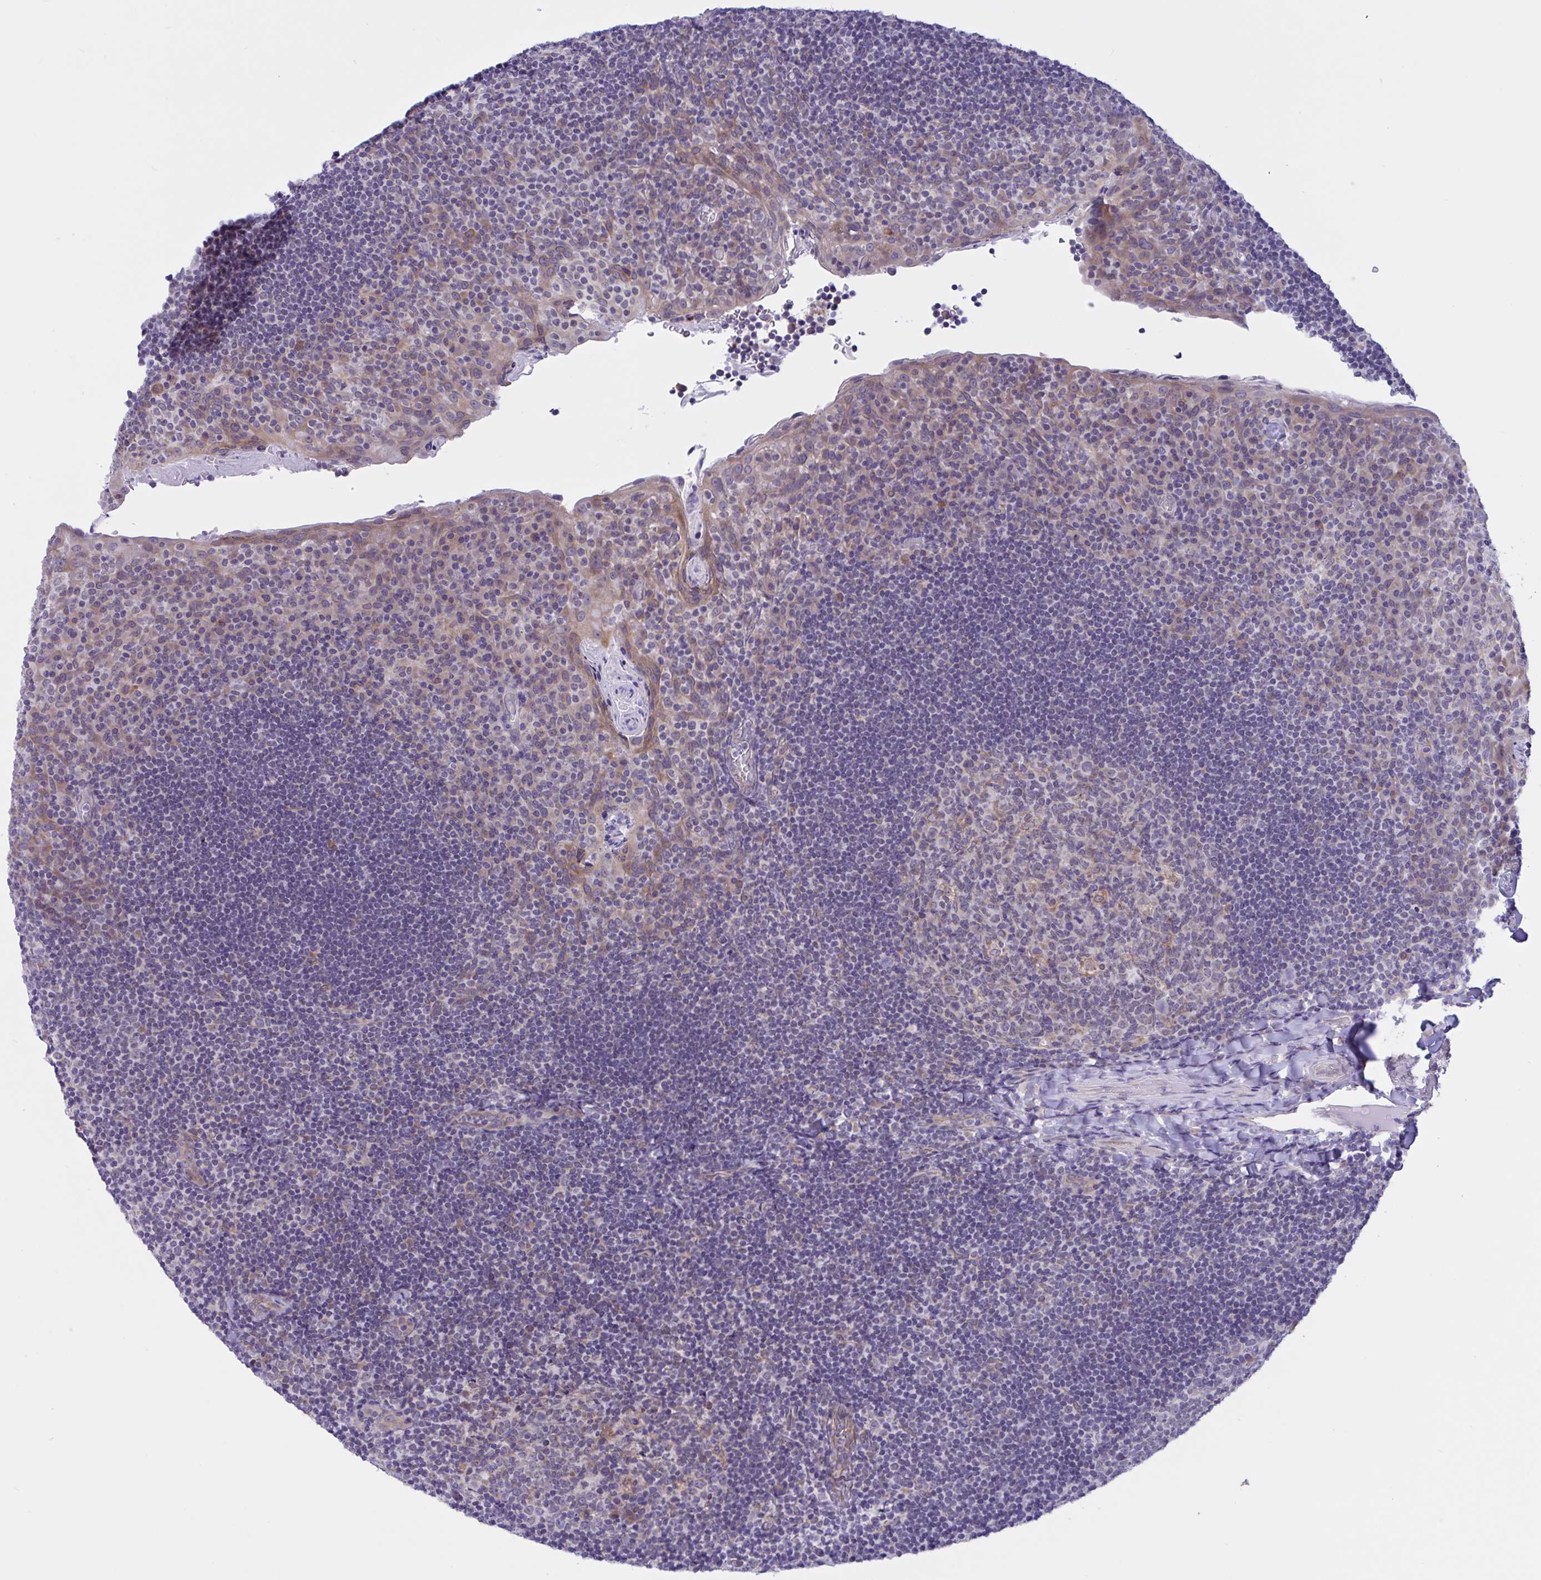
{"staining": {"intensity": "moderate", "quantity": "<25%", "location": "cytoplasmic/membranous"}, "tissue": "tonsil", "cell_type": "Germinal center cells", "image_type": "normal", "snomed": [{"axis": "morphology", "description": "Normal tissue, NOS"}, {"axis": "topography", "description": "Tonsil"}], "caption": "Brown immunohistochemical staining in unremarkable human tonsil reveals moderate cytoplasmic/membranous positivity in about <25% of germinal center cells.", "gene": "CAMLG", "patient": {"sex": "male", "age": 17}}